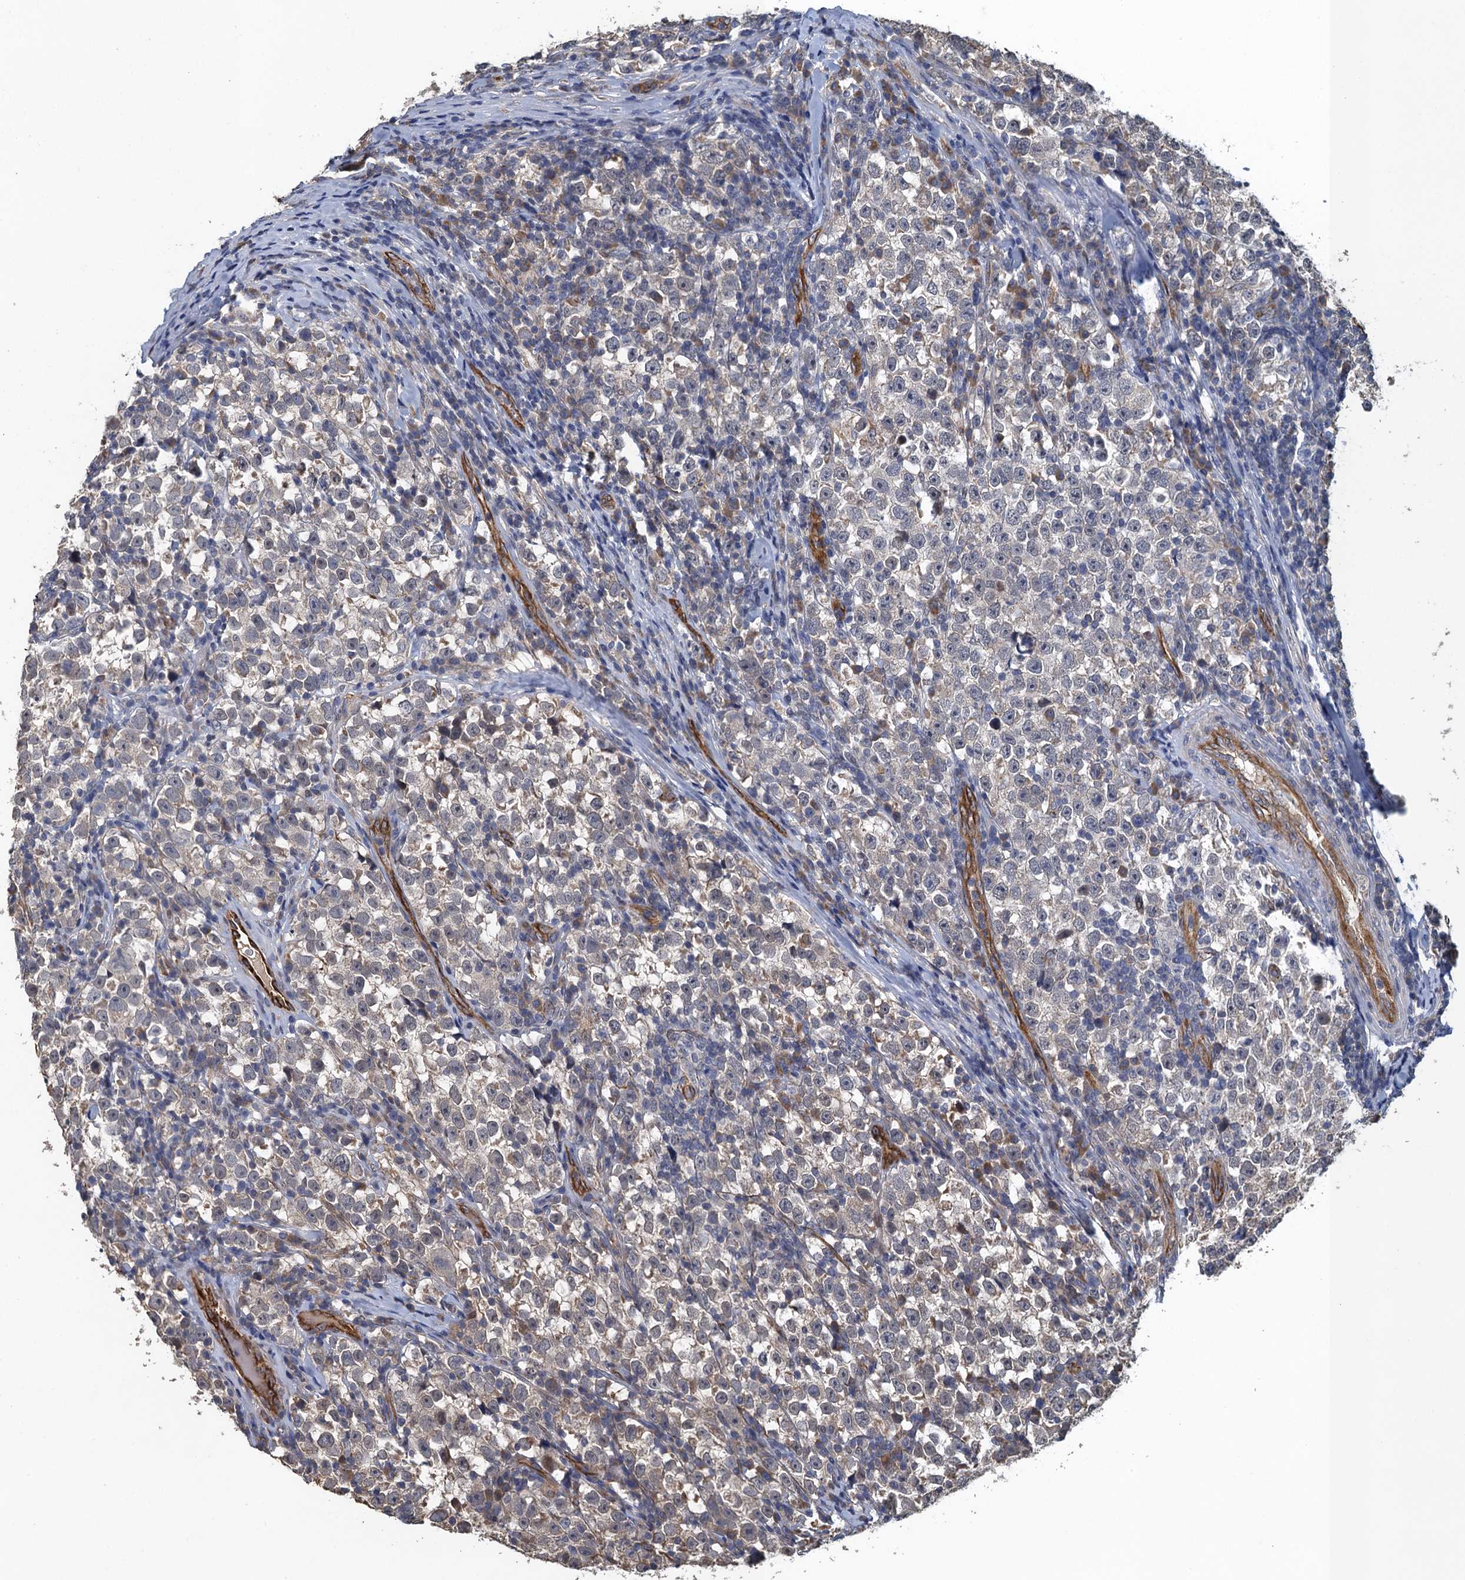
{"staining": {"intensity": "negative", "quantity": "none", "location": "none"}, "tissue": "testis cancer", "cell_type": "Tumor cells", "image_type": "cancer", "snomed": [{"axis": "morphology", "description": "Normal tissue, NOS"}, {"axis": "morphology", "description": "Seminoma, NOS"}, {"axis": "topography", "description": "Testis"}], "caption": "The histopathology image reveals no significant expression in tumor cells of testis cancer (seminoma).", "gene": "ACSBG1", "patient": {"sex": "male", "age": 43}}